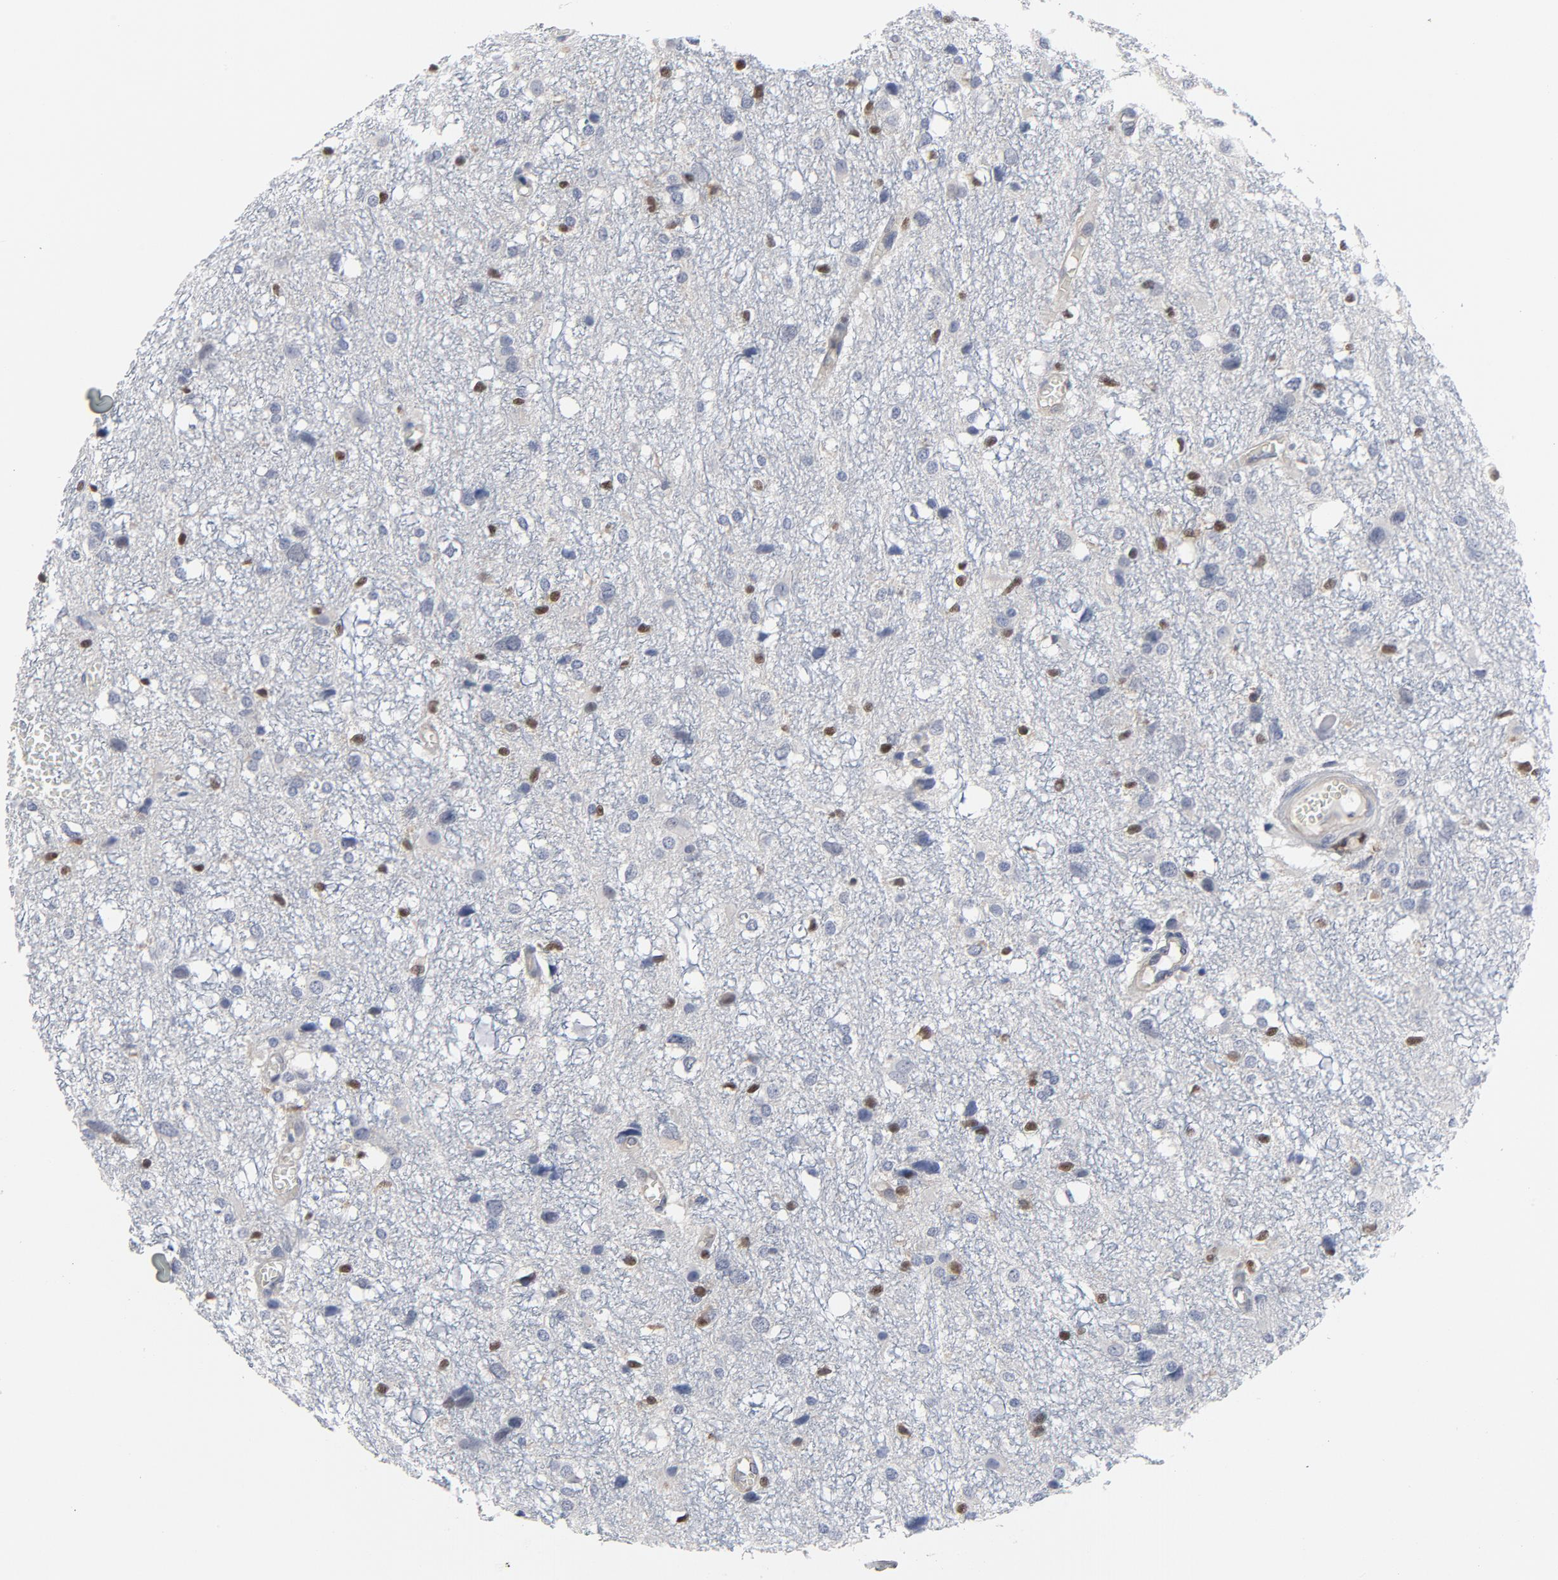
{"staining": {"intensity": "negative", "quantity": "none", "location": "none"}, "tissue": "glioma", "cell_type": "Tumor cells", "image_type": "cancer", "snomed": [{"axis": "morphology", "description": "Glioma, malignant, High grade"}, {"axis": "topography", "description": "Brain"}], "caption": "Tumor cells show no significant protein expression in glioma.", "gene": "NFKB1", "patient": {"sex": "female", "age": 59}}